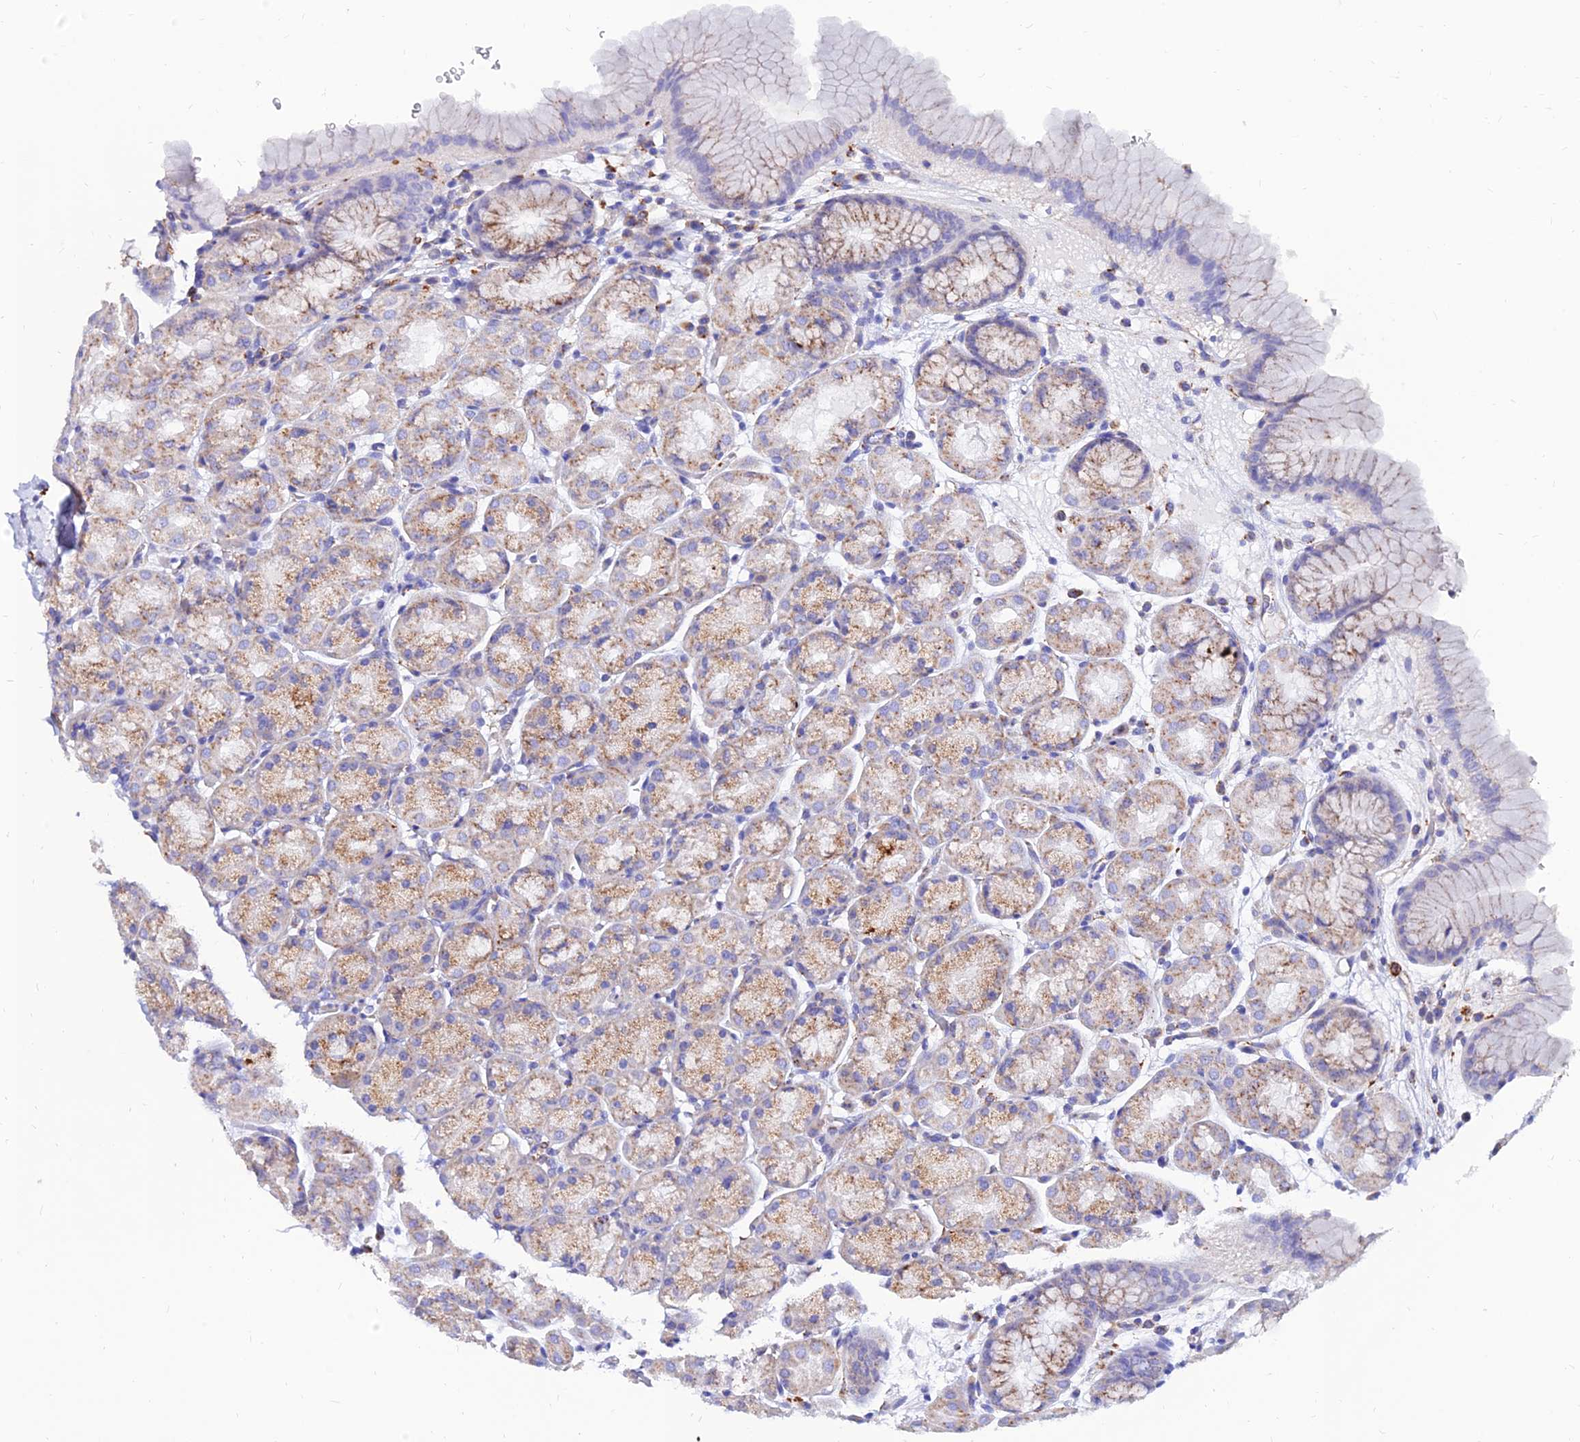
{"staining": {"intensity": "moderate", "quantity": "25%-75%", "location": "cytoplasmic/membranous"}, "tissue": "stomach", "cell_type": "Glandular cells", "image_type": "normal", "snomed": [{"axis": "morphology", "description": "Normal tissue, NOS"}, {"axis": "topography", "description": "Stomach"}], "caption": "Immunohistochemical staining of unremarkable stomach shows medium levels of moderate cytoplasmic/membranous staining in about 25%-75% of glandular cells.", "gene": "SPNS1", "patient": {"sex": "male", "age": 42}}